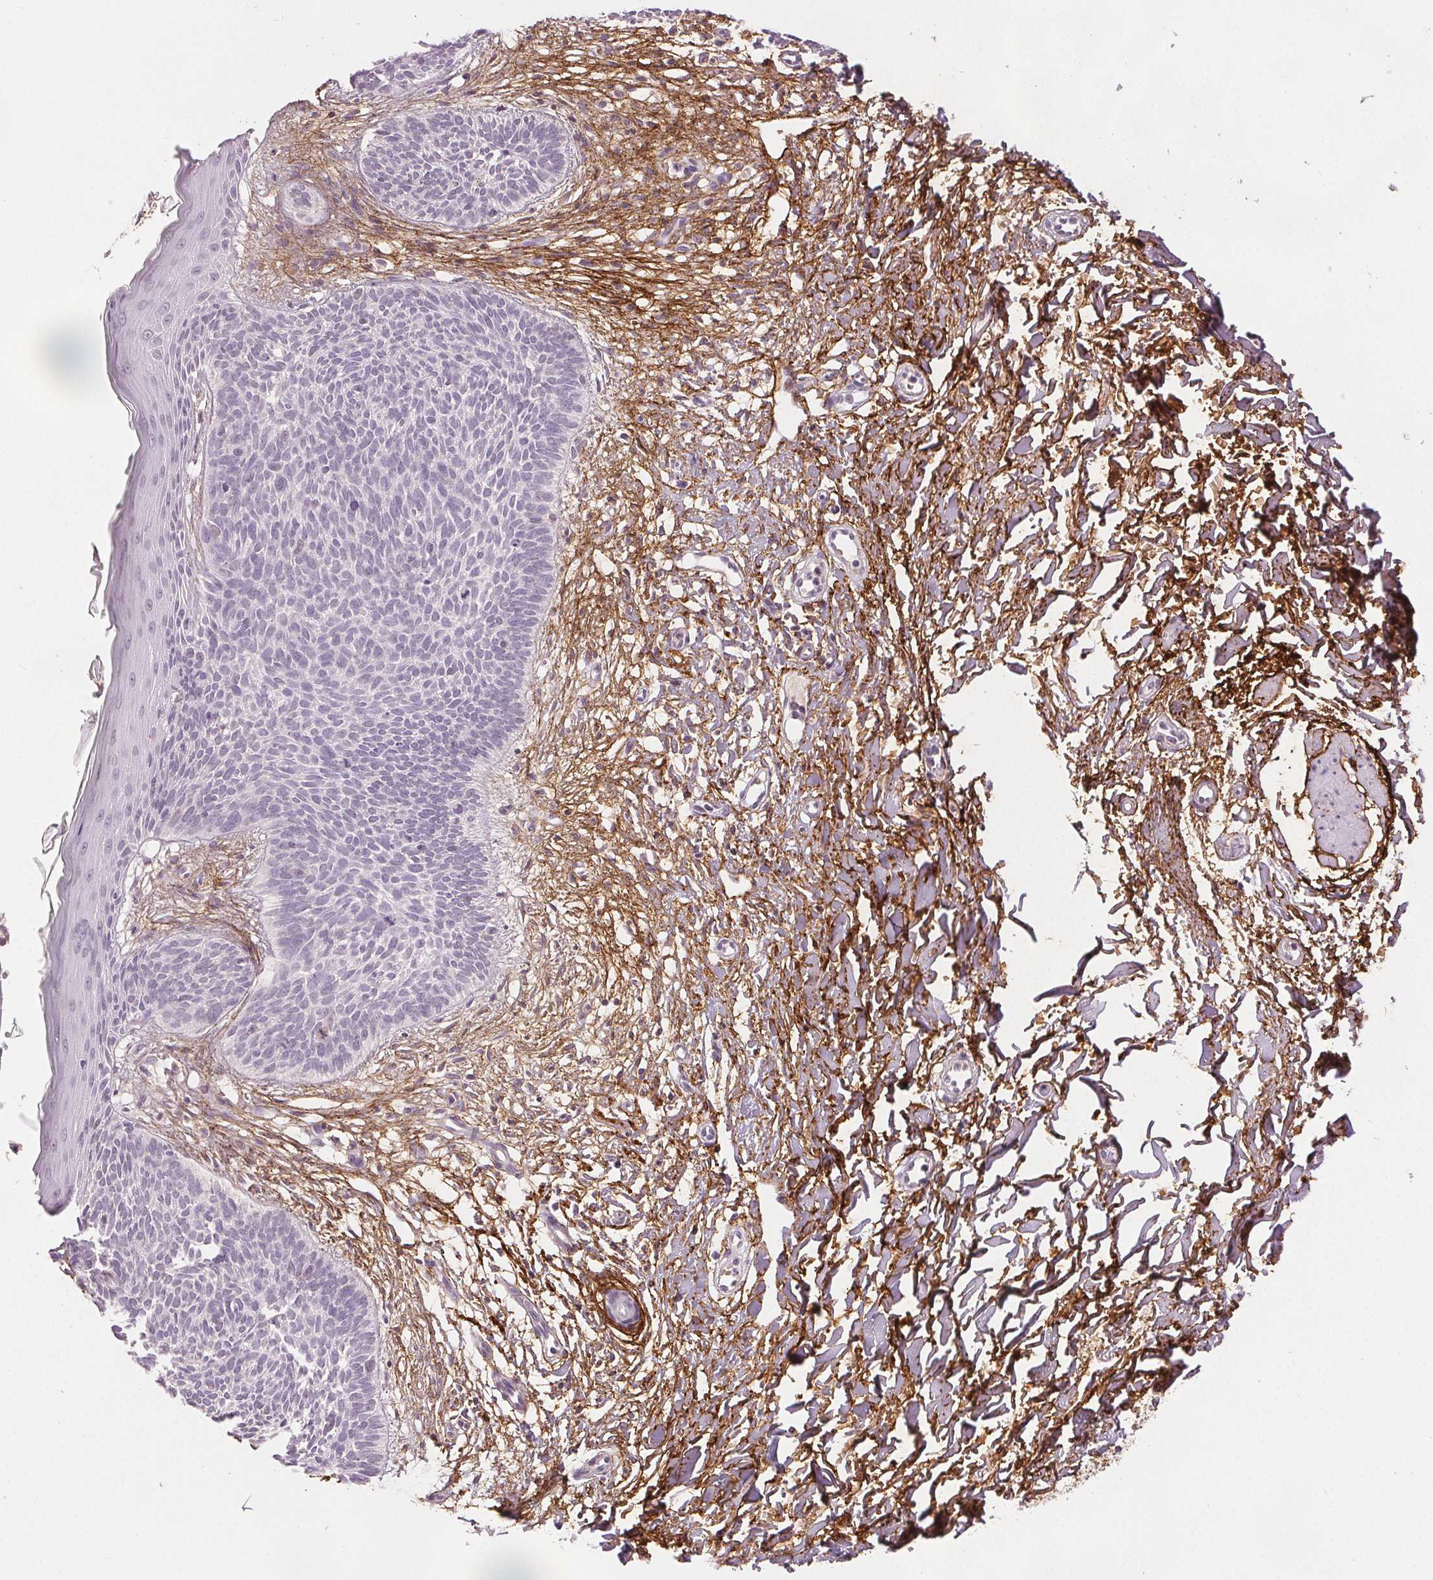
{"staining": {"intensity": "negative", "quantity": "none", "location": "none"}, "tissue": "skin cancer", "cell_type": "Tumor cells", "image_type": "cancer", "snomed": [{"axis": "morphology", "description": "Basal cell carcinoma"}, {"axis": "topography", "description": "Skin"}], "caption": "High power microscopy photomicrograph of an immunohistochemistry (IHC) photomicrograph of skin basal cell carcinoma, revealing no significant expression in tumor cells.", "gene": "FBN1", "patient": {"sex": "female", "age": 84}}